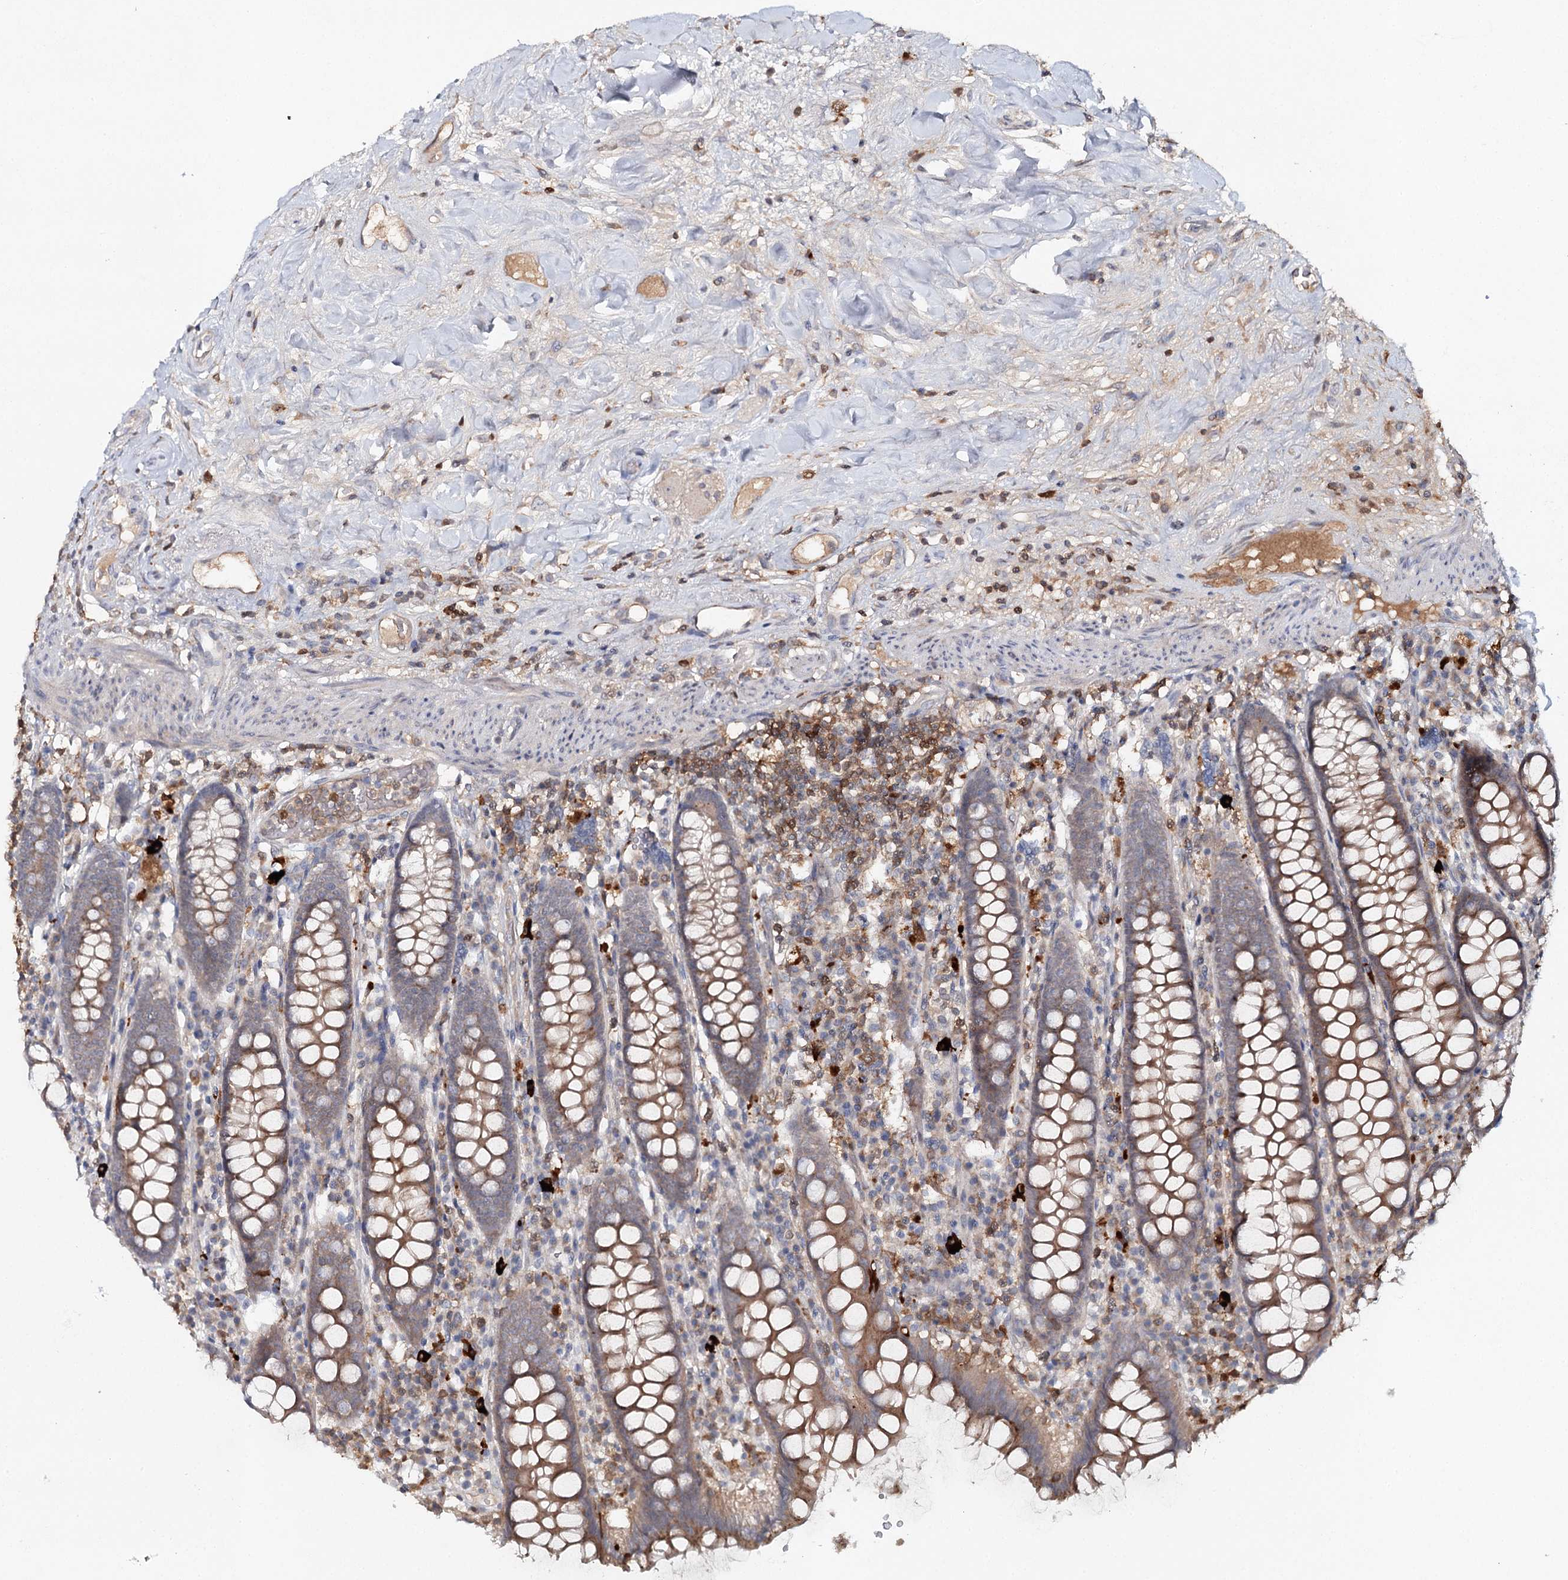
{"staining": {"intensity": "negative", "quantity": "none", "location": "none"}, "tissue": "colon", "cell_type": "Endothelial cells", "image_type": "normal", "snomed": [{"axis": "morphology", "description": "Normal tissue, NOS"}, {"axis": "topography", "description": "Colon"}], "caption": "The histopathology image reveals no staining of endothelial cells in unremarkable colon.", "gene": "SLC41A2", "patient": {"sex": "female", "age": 79}}